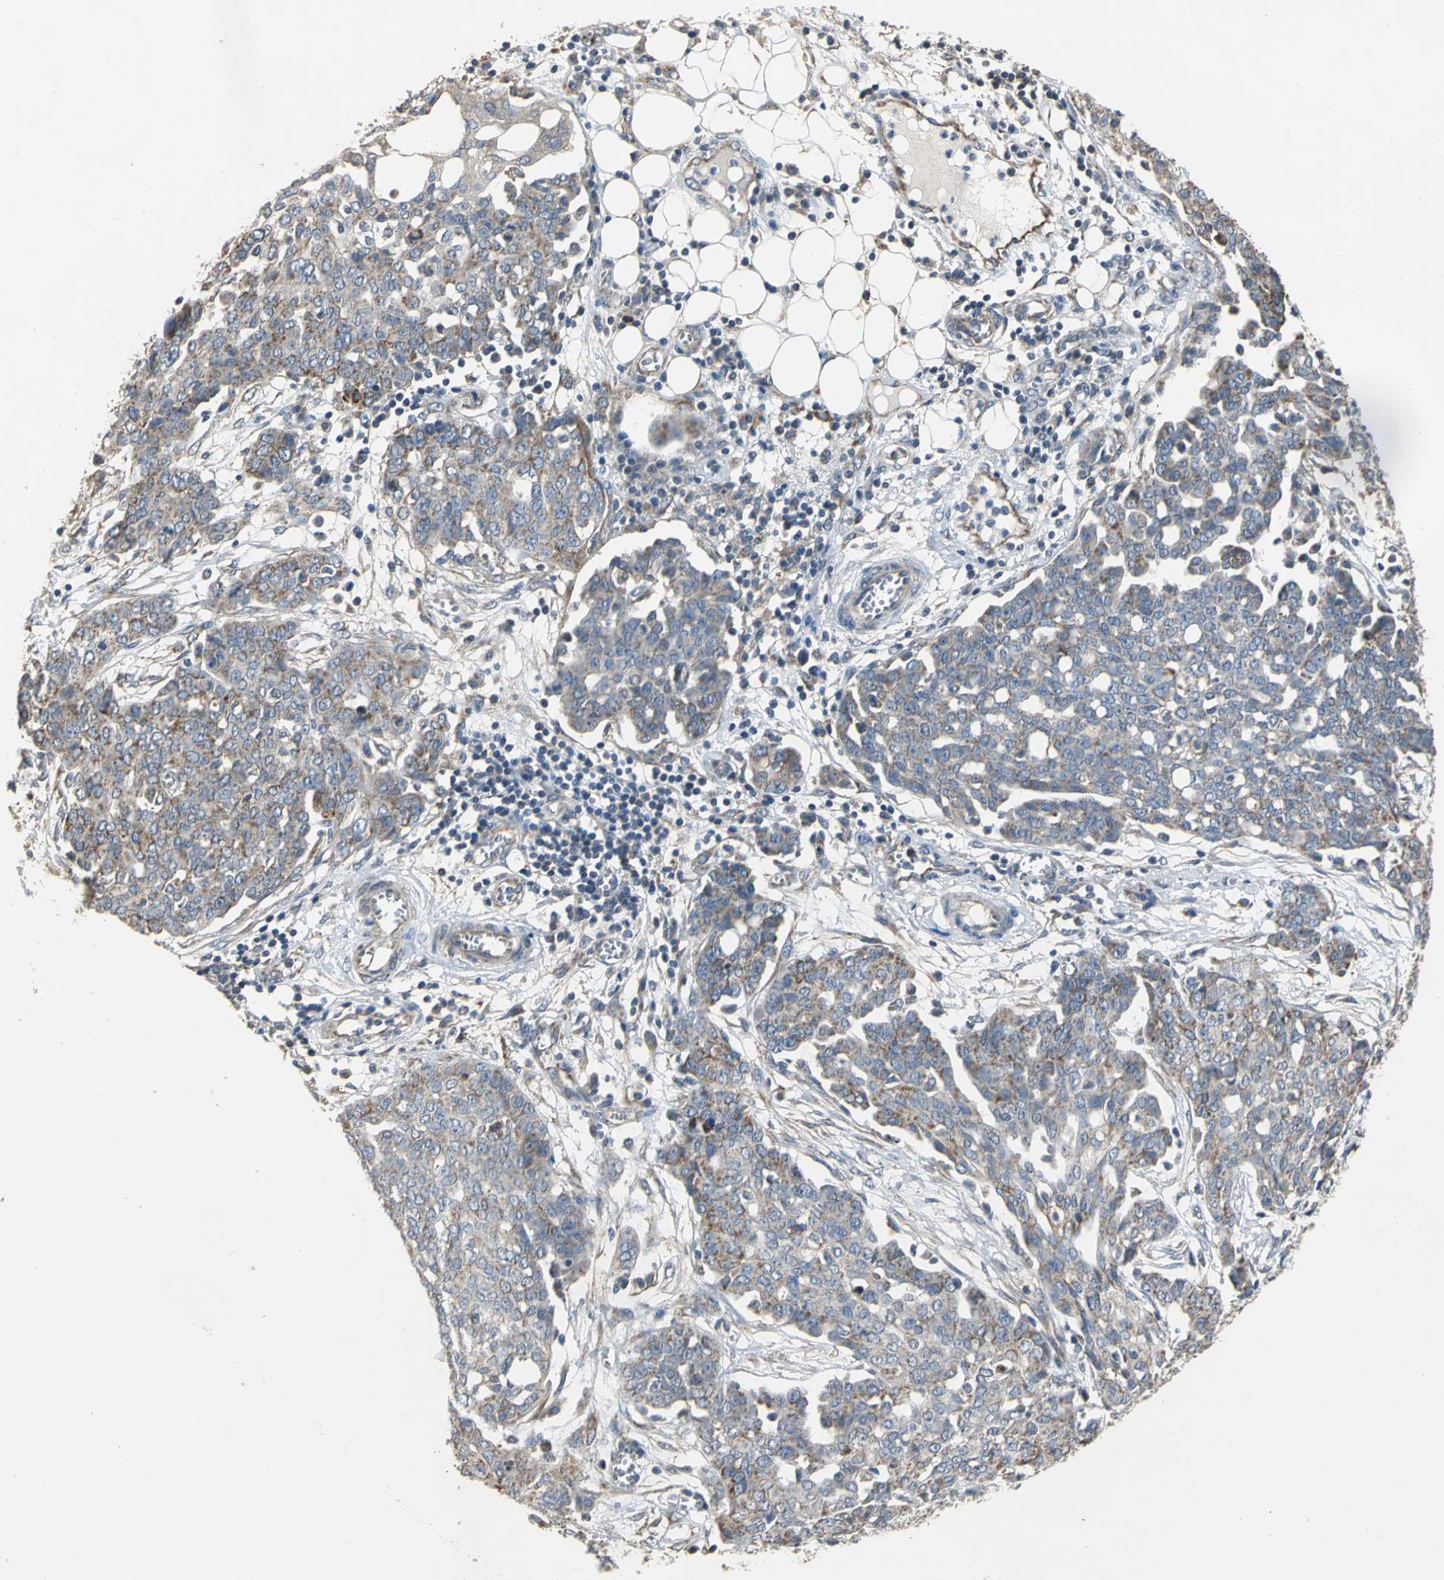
{"staining": {"intensity": "moderate", "quantity": "25%-75%", "location": "cytoplasmic/membranous"}, "tissue": "ovarian cancer", "cell_type": "Tumor cells", "image_type": "cancer", "snomed": [{"axis": "morphology", "description": "Cystadenocarcinoma, serous, NOS"}, {"axis": "topography", "description": "Soft tissue"}, {"axis": "topography", "description": "Ovary"}], "caption": "Immunohistochemistry (IHC) image of human serous cystadenocarcinoma (ovarian) stained for a protein (brown), which reveals medium levels of moderate cytoplasmic/membranous staining in approximately 25%-75% of tumor cells.", "gene": "NDUFB5", "patient": {"sex": "female", "age": 57}}